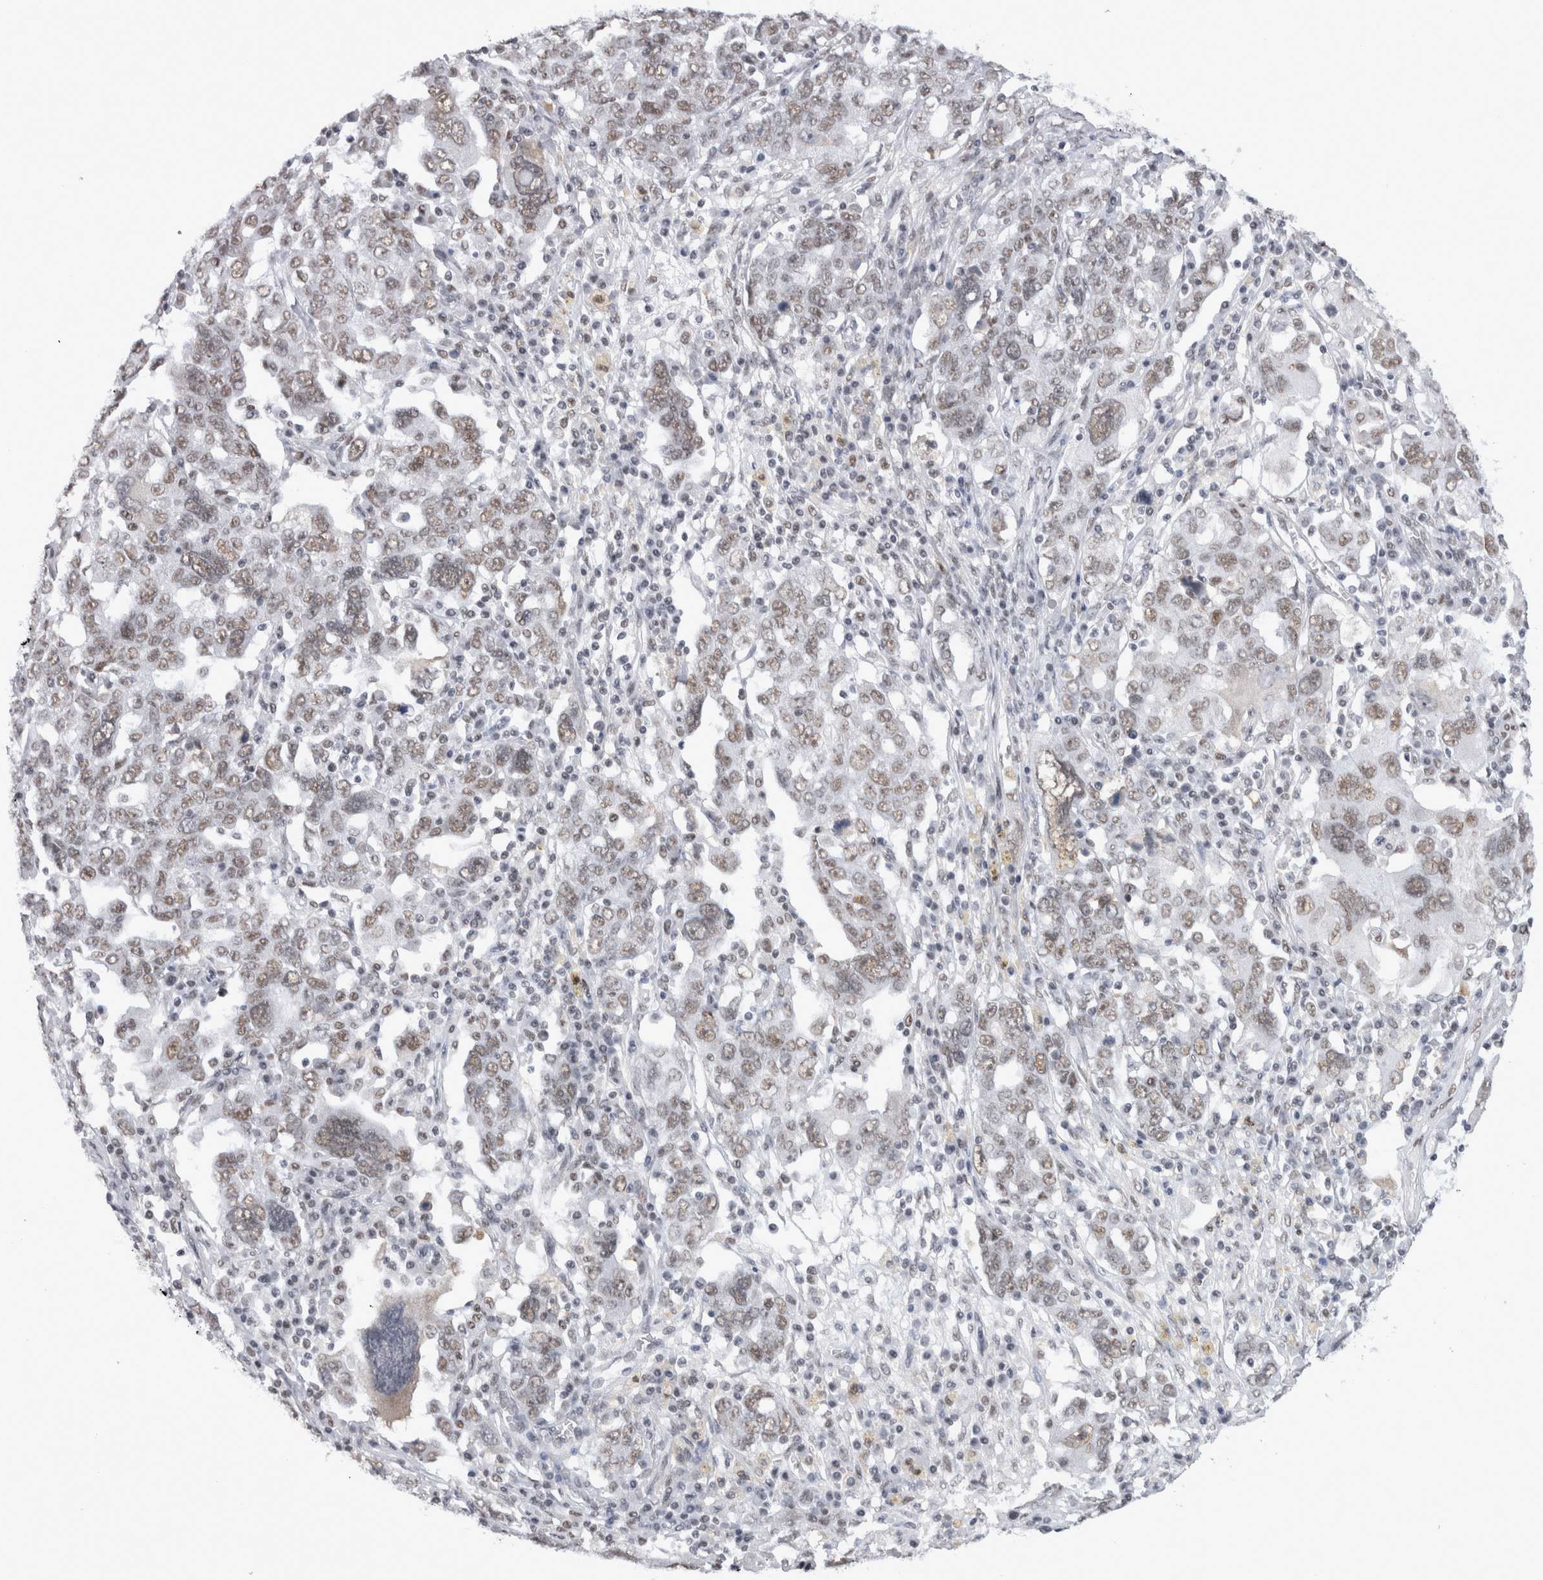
{"staining": {"intensity": "weak", "quantity": ">75%", "location": "nuclear"}, "tissue": "ovarian cancer", "cell_type": "Tumor cells", "image_type": "cancer", "snomed": [{"axis": "morphology", "description": "Carcinoma, endometroid"}, {"axis": "topography", "description": "Ovary"}], "caption": "Immunohistochemical staining of human endometroid carcinoma (ovarian) displays low levels of weak nuclear protein staining in approximately >75% of tumor cells.", "gene": "API5", "patient": {"sex": "female", "age": 62}}